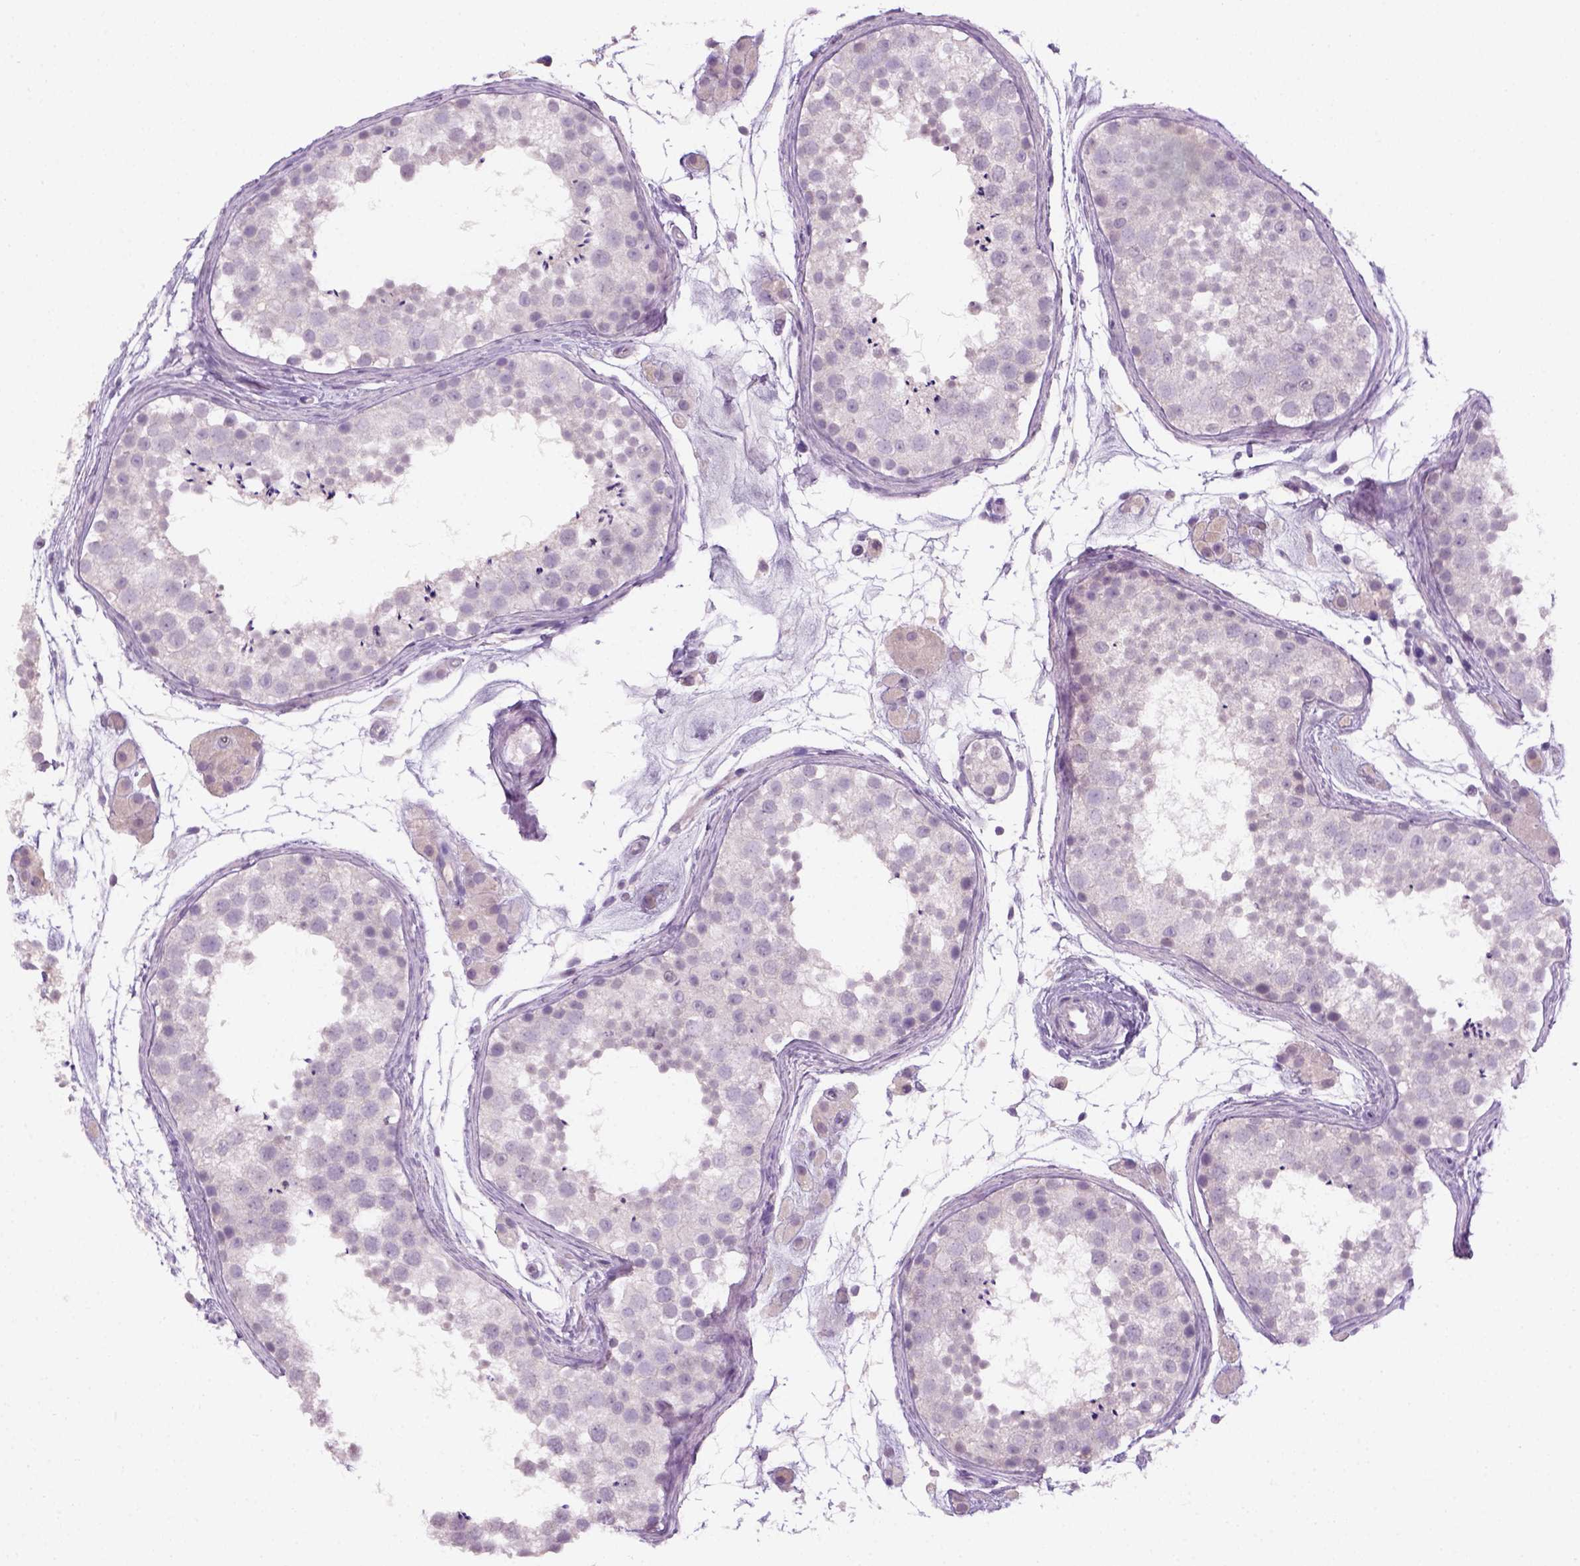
{"staining": {"intensity": "negative", "quantity": "none", "location": "none"}, "tissue": "testis", "cell_type": "Cells in seminiferous ducts", "image_type": "normal", "snomed": [{"axis": "morphology", "description": "Normal tissue, NOS"}, {"axis": "topography", "description": "Testis"}], "caption": "Immunohistochemistry image of normal testis: testis stained with DAB displays no significant protein expression in cells in seminiferous ducts. The staining is performed using DAB (3,3'-diaminobenzidine) brown chromogen with nuclei counter-stained in using hematoxylin.", "gene": "GFI1B", "patient": {"sex": "male", "age": 41}}